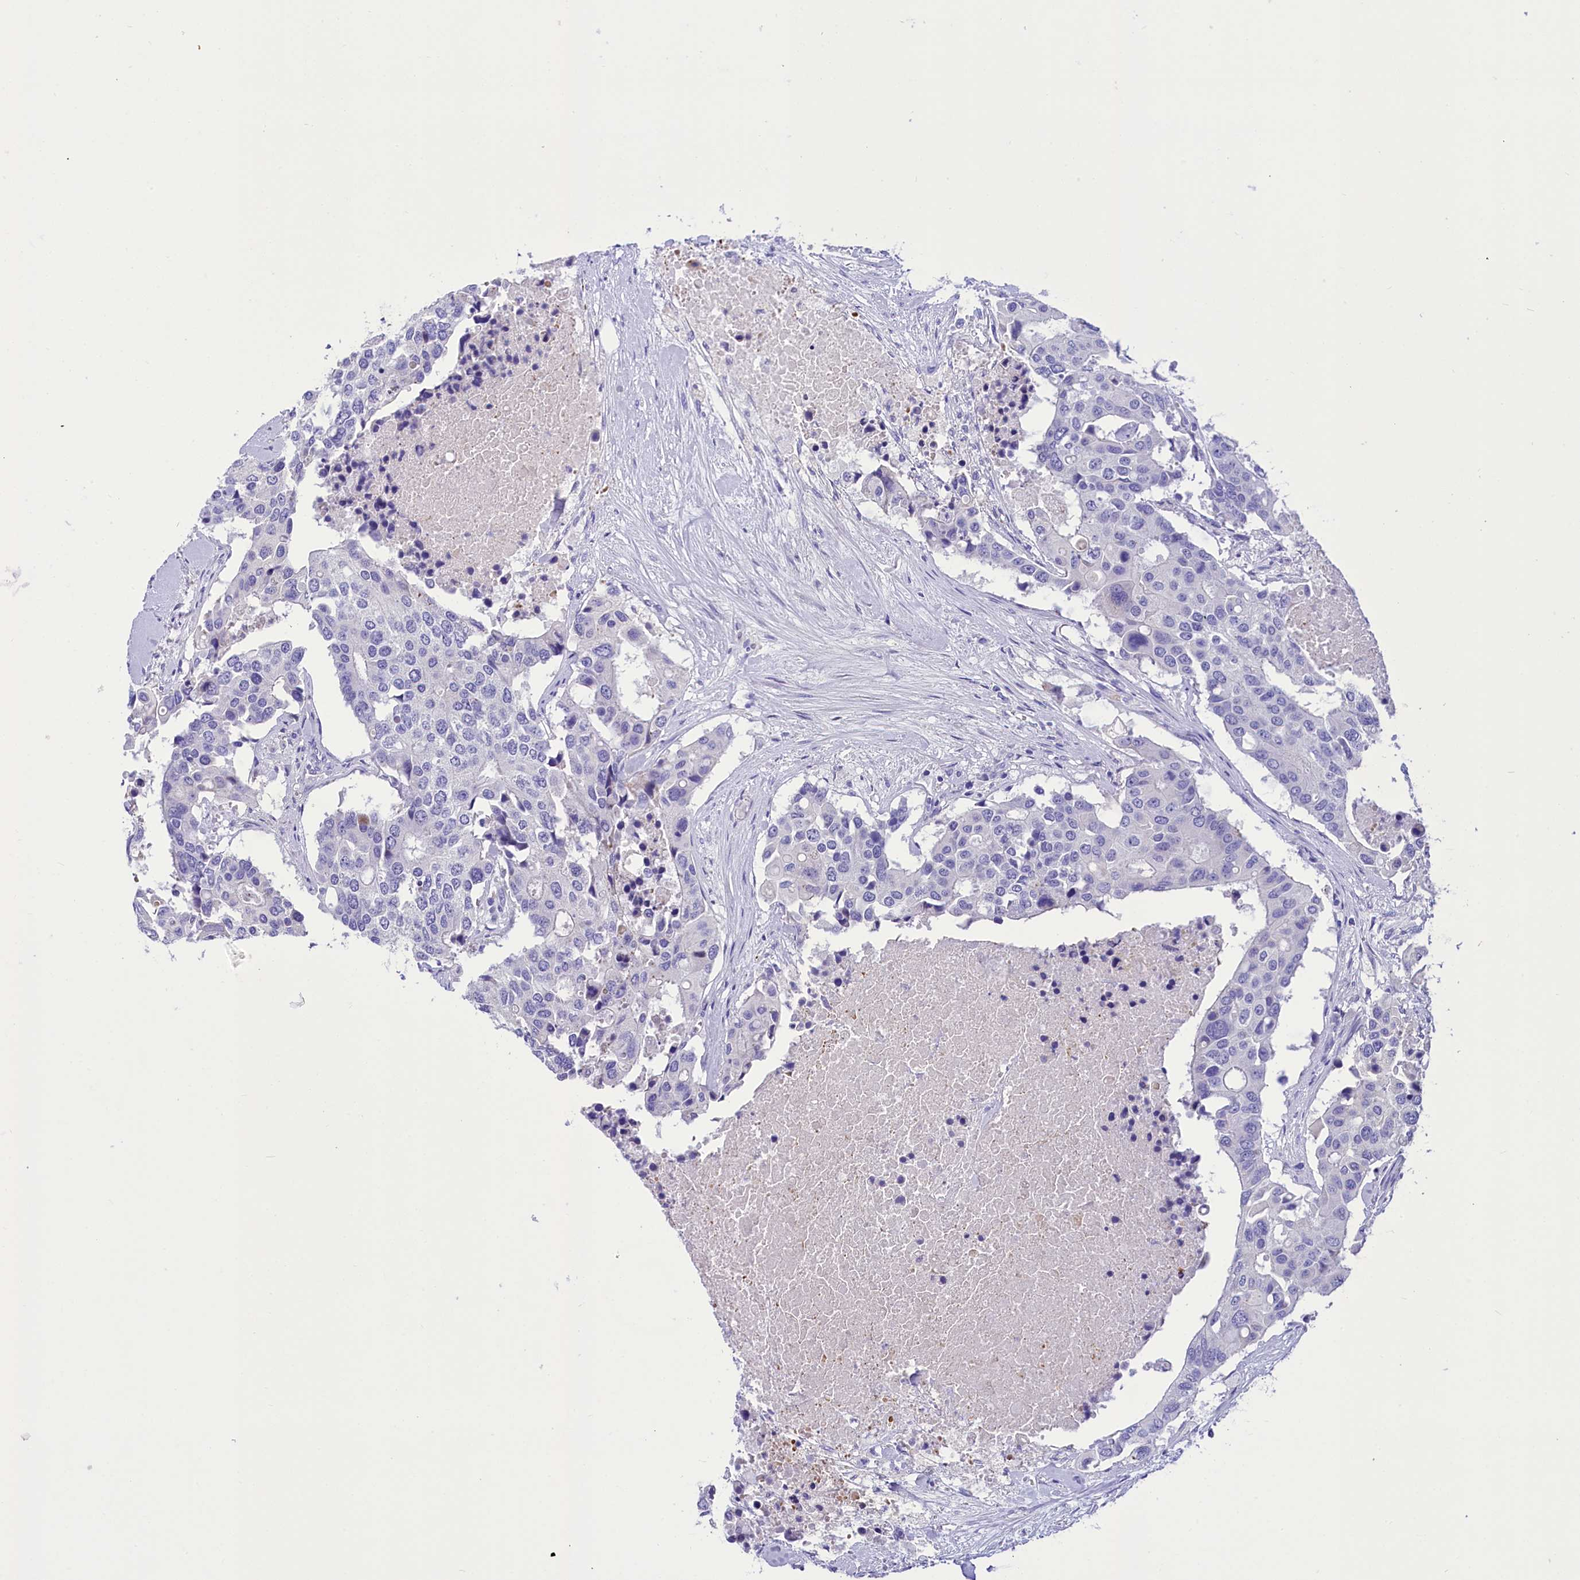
{"staining": {"intensity": "negative", "quantity": "none", "location": "none"}, "tissue": "colorectal cancer", "cell_type": "Tumor cells", "image_type": "cancer", "snomed": [{"axis": "morphology", "description": "Adenocarcinoma, NOS"}, {"axis": "topography", "description": "Colon"}], "caption": "DAB (3,3'-diaminobenzidine) immunohistochemical staining of human colorectal adenocarcinoma exhibits no significant staining in tumor cells.", "gene": "TTC36", "patient": {"sex": "male", "age": 77}}